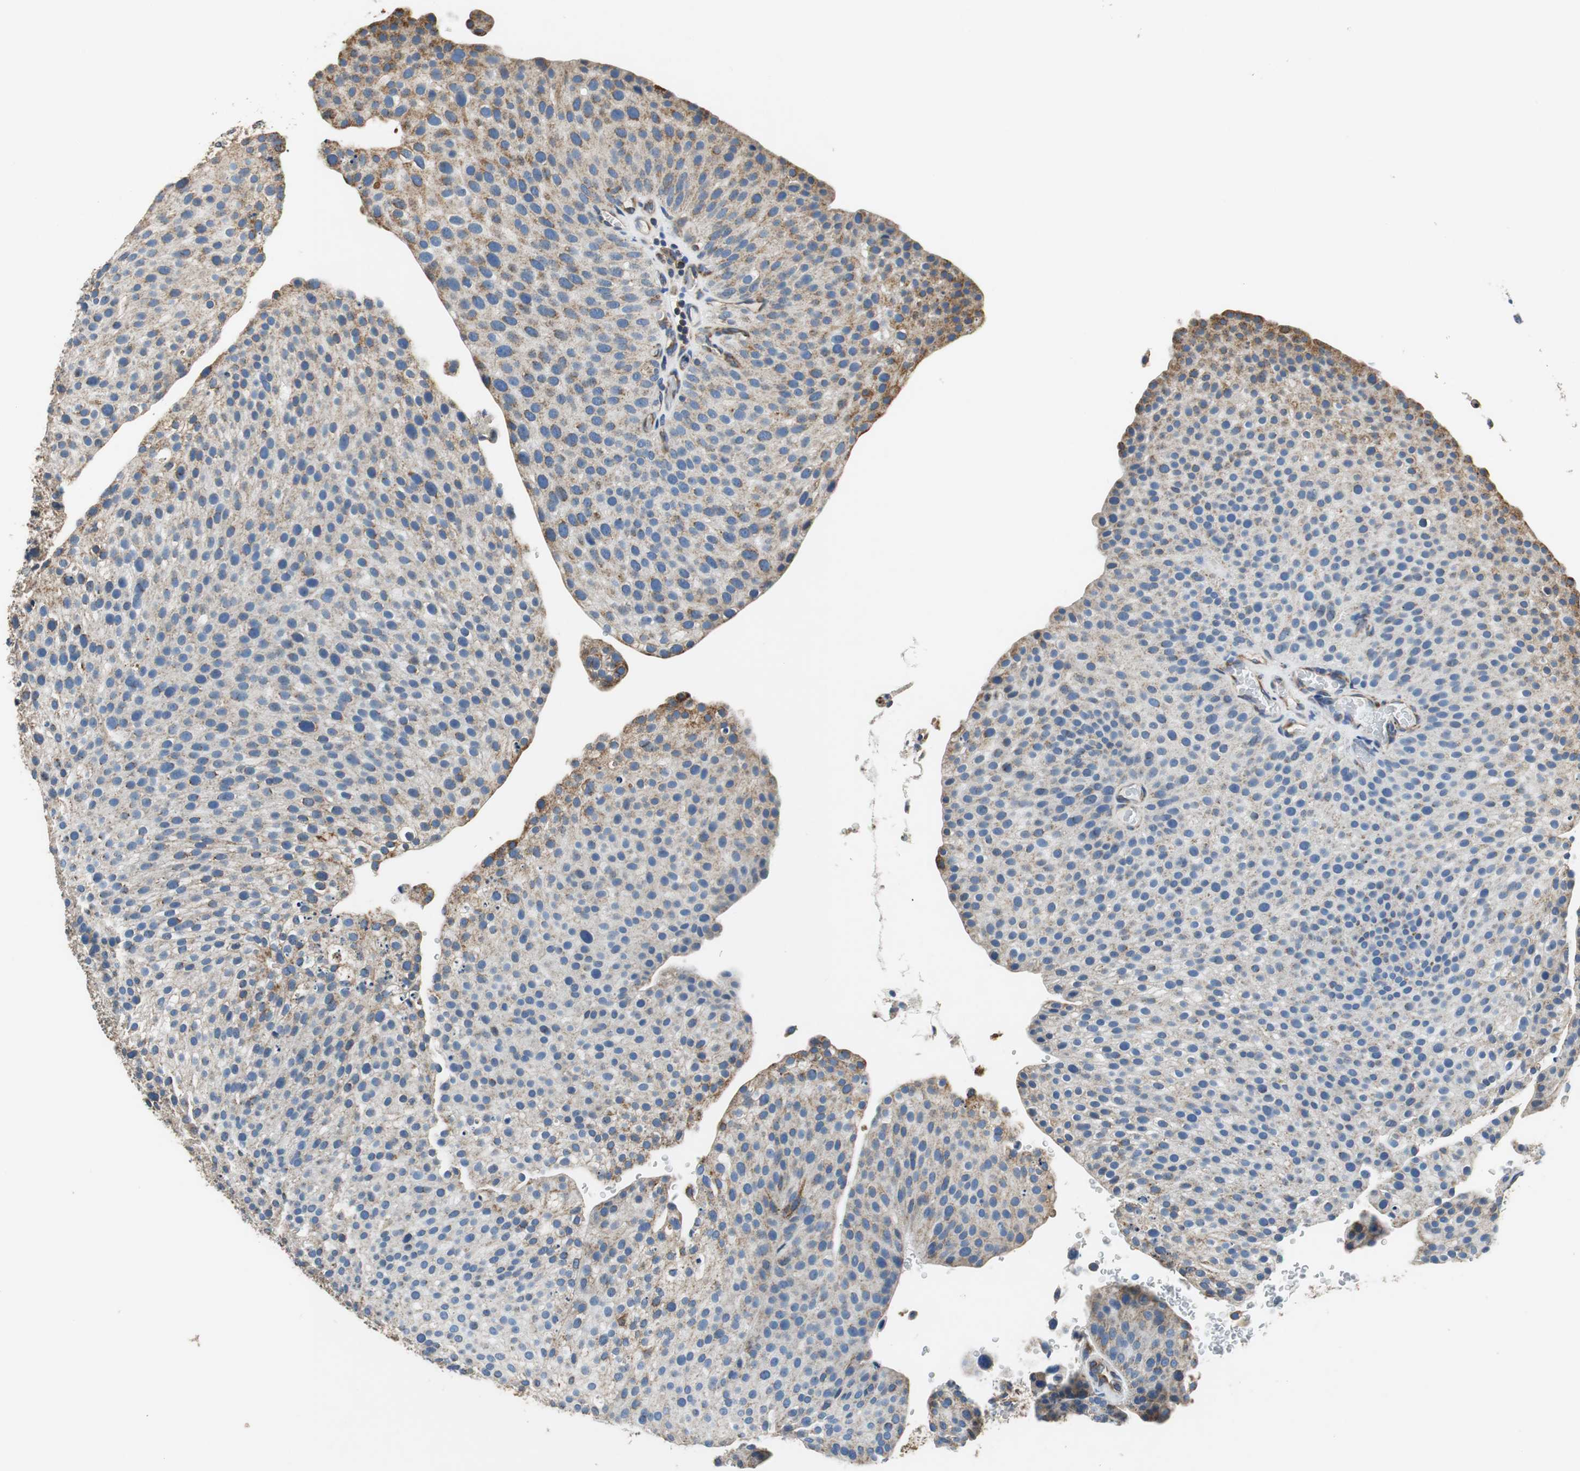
{"staining": {"intensity": "moderate", "quantity": "<25%", "location": "cytoplasmic/membranous"}, "tissue": "urothelial cancer", "cell_type": "Tumor cells", "image_type": "cancer", "snomed": [{"axis": "morphology", "description": "Urothelial carcinoma, Low grade"}, {"axis": "topography", "description": "Smooth muscle"}, {"axis": "topography", "description": "Urinary bladder"}], "caption": "IHC image of neoplastic tissue: human low-grade urothelial carcinoma stained using immunohistochemistry shows low levels of moderate protein expression localized specifically in the cytoplasmic/membranous of tumor cells, appearing as a cytoplasmic/membranous brown color.", "gene": "GSTK1", "patient": {"sex": "male", "age": 60}}